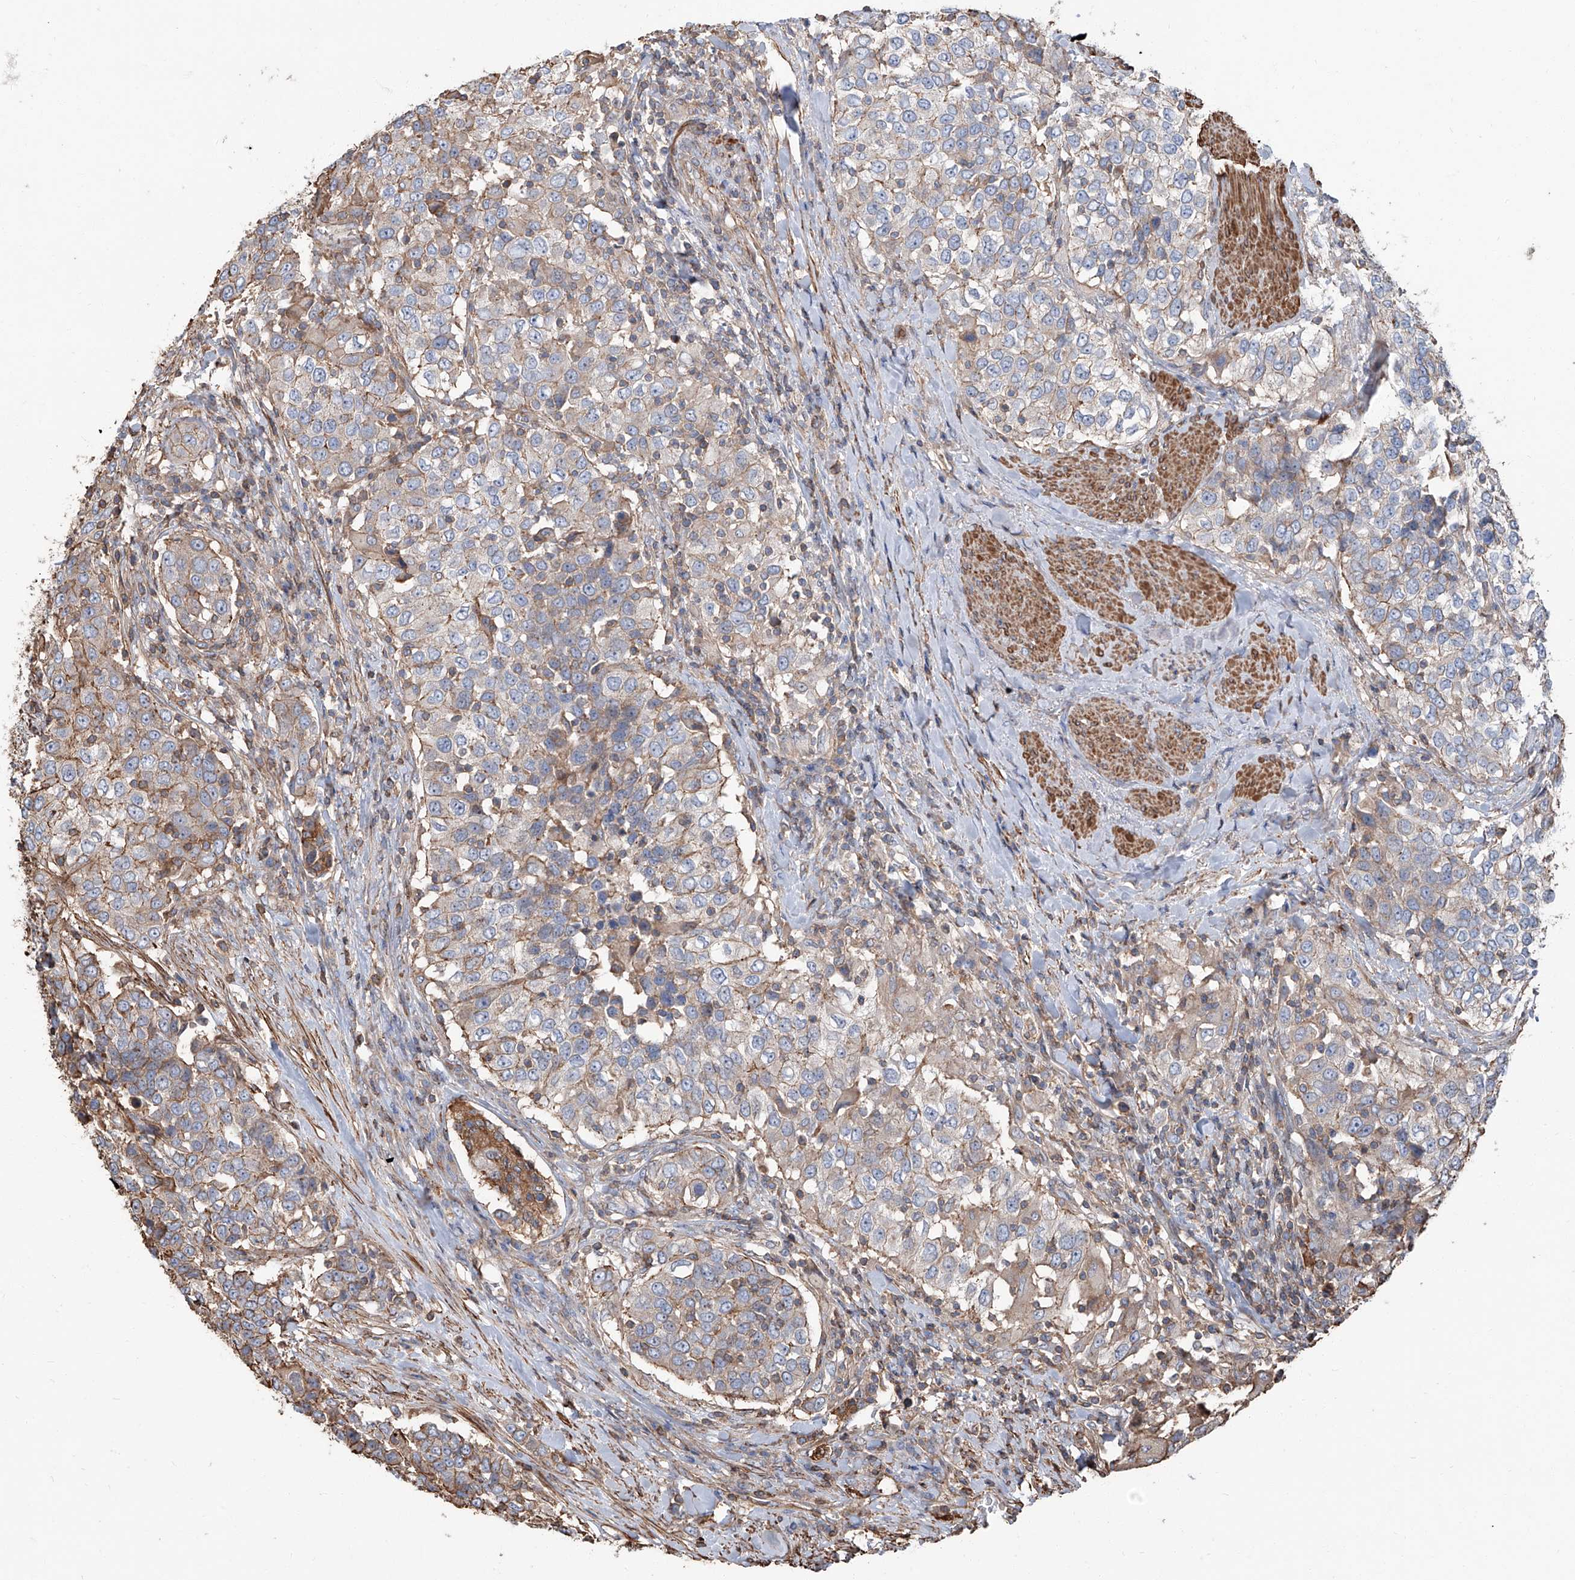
{"staining": {"intensity": "weak", "quantity": "<25%", "location": "cytoplasmic/membranous"}, "tissue": "urothelial cancer", "cell_type": "Tumor cells", "image_type": "cancer", "snomed": [{"axis": "morphology", "description": "Urothelial carcinoma, High grade"}, {"axis": "topography", "description": "Urinary bladder"}], "caption": "Tumor cells are negative for protein expression in human urothelial cancer. (DAB (3,3'-diaminobenzidine) IHC with hematoxylin counter stain).", "gene": "PIEZO2", "patient": {"sex": "female", "age": 80}}